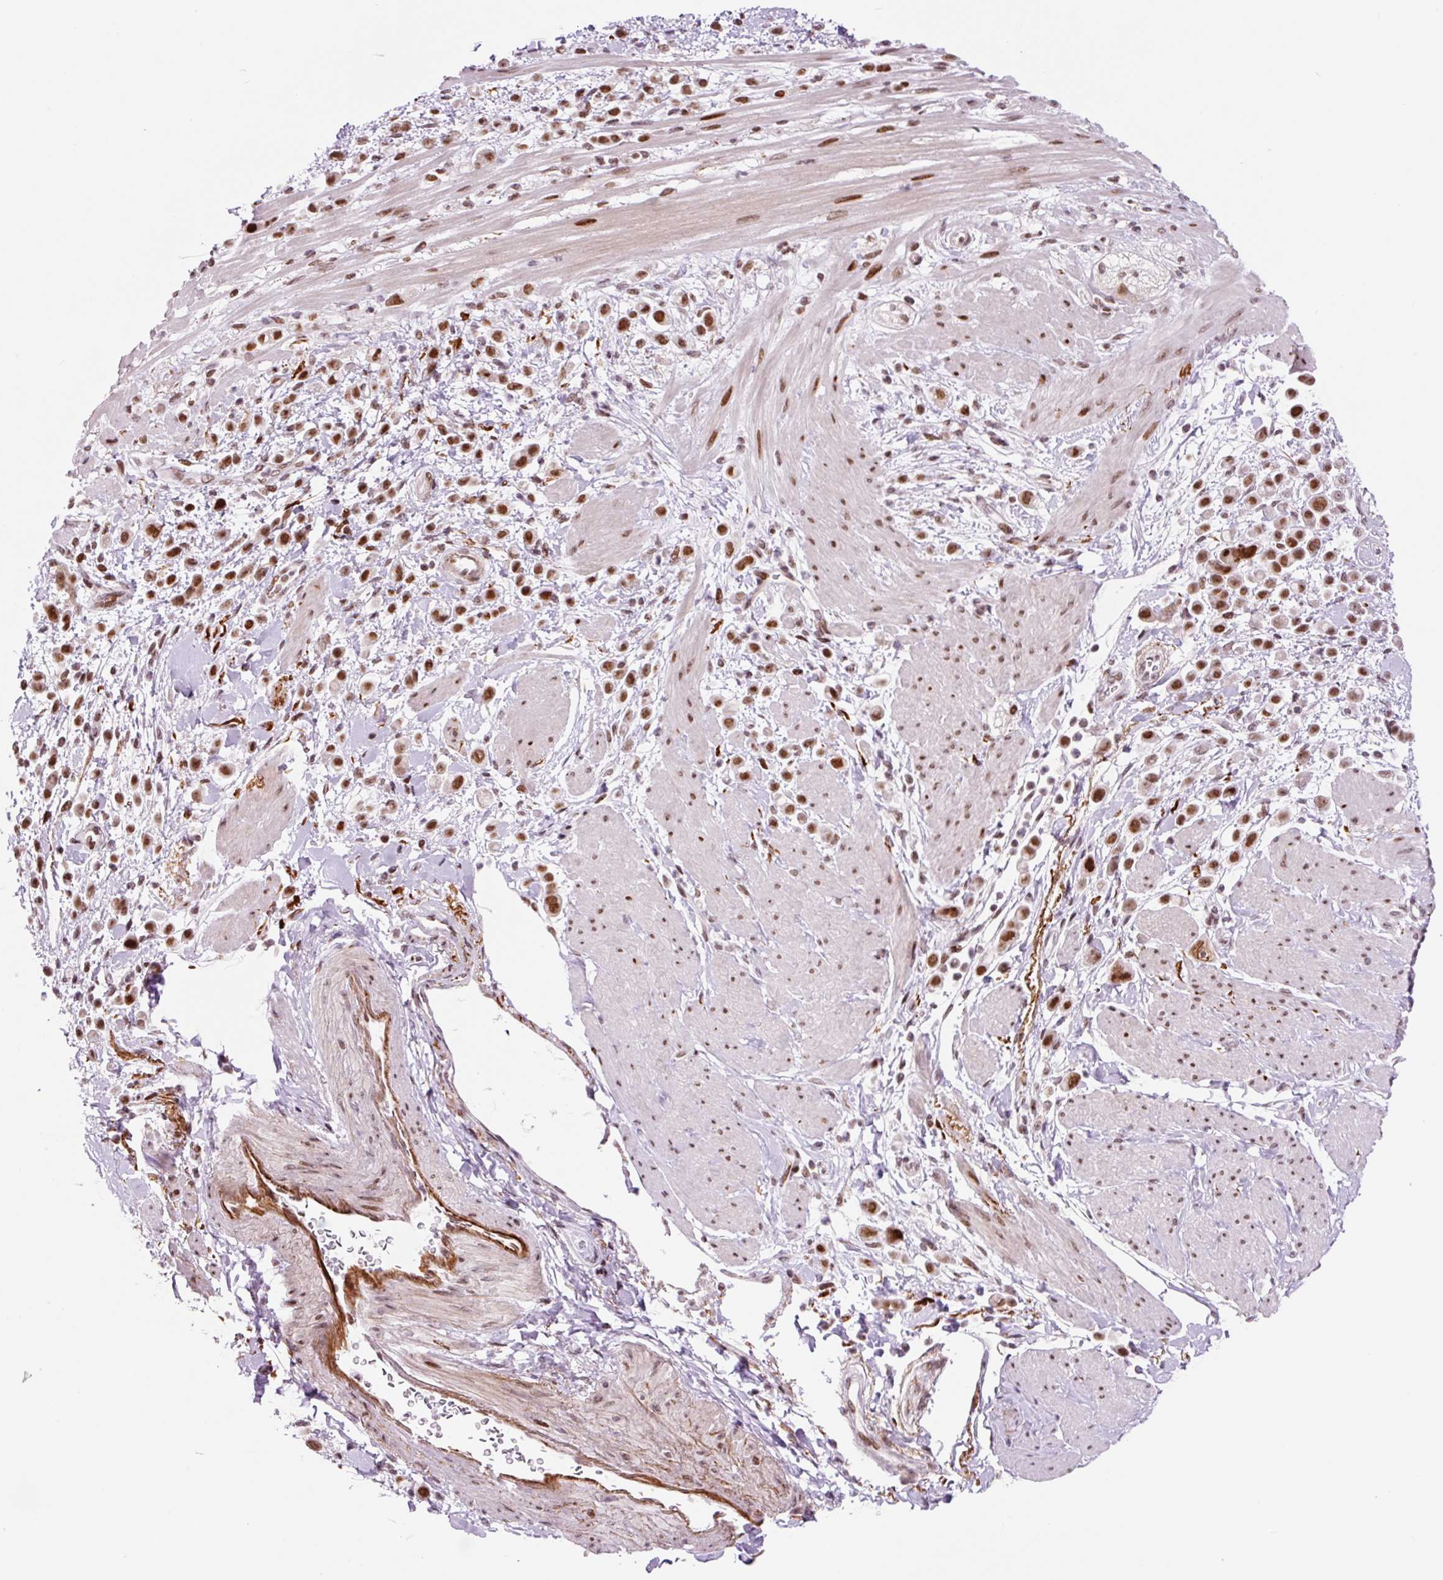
{"staining": {"intensity": "strong", "quantity": ">75%", "location": "nuclear"}, "tissue": "pancreatic cancer", "cell_type": "Tumor cells", "image_type": "cancer", "snomed": [{"axis": "morphology", "description": "Normal tissue, NOS"}, {"axis": "morphology", "description": "Adenocarcinoma, NOS"}, {"axis": "topography", "description": "Pancreas"}], "caption": "High-power microscopy captured an IHC photomicrograph of adenocarcinoma (pancreatic), revealing strong nuclear staining in approximately >75% of tumor cells.", "gene": "CCNL2", "patient": {"sex": "female", "age": 64}}